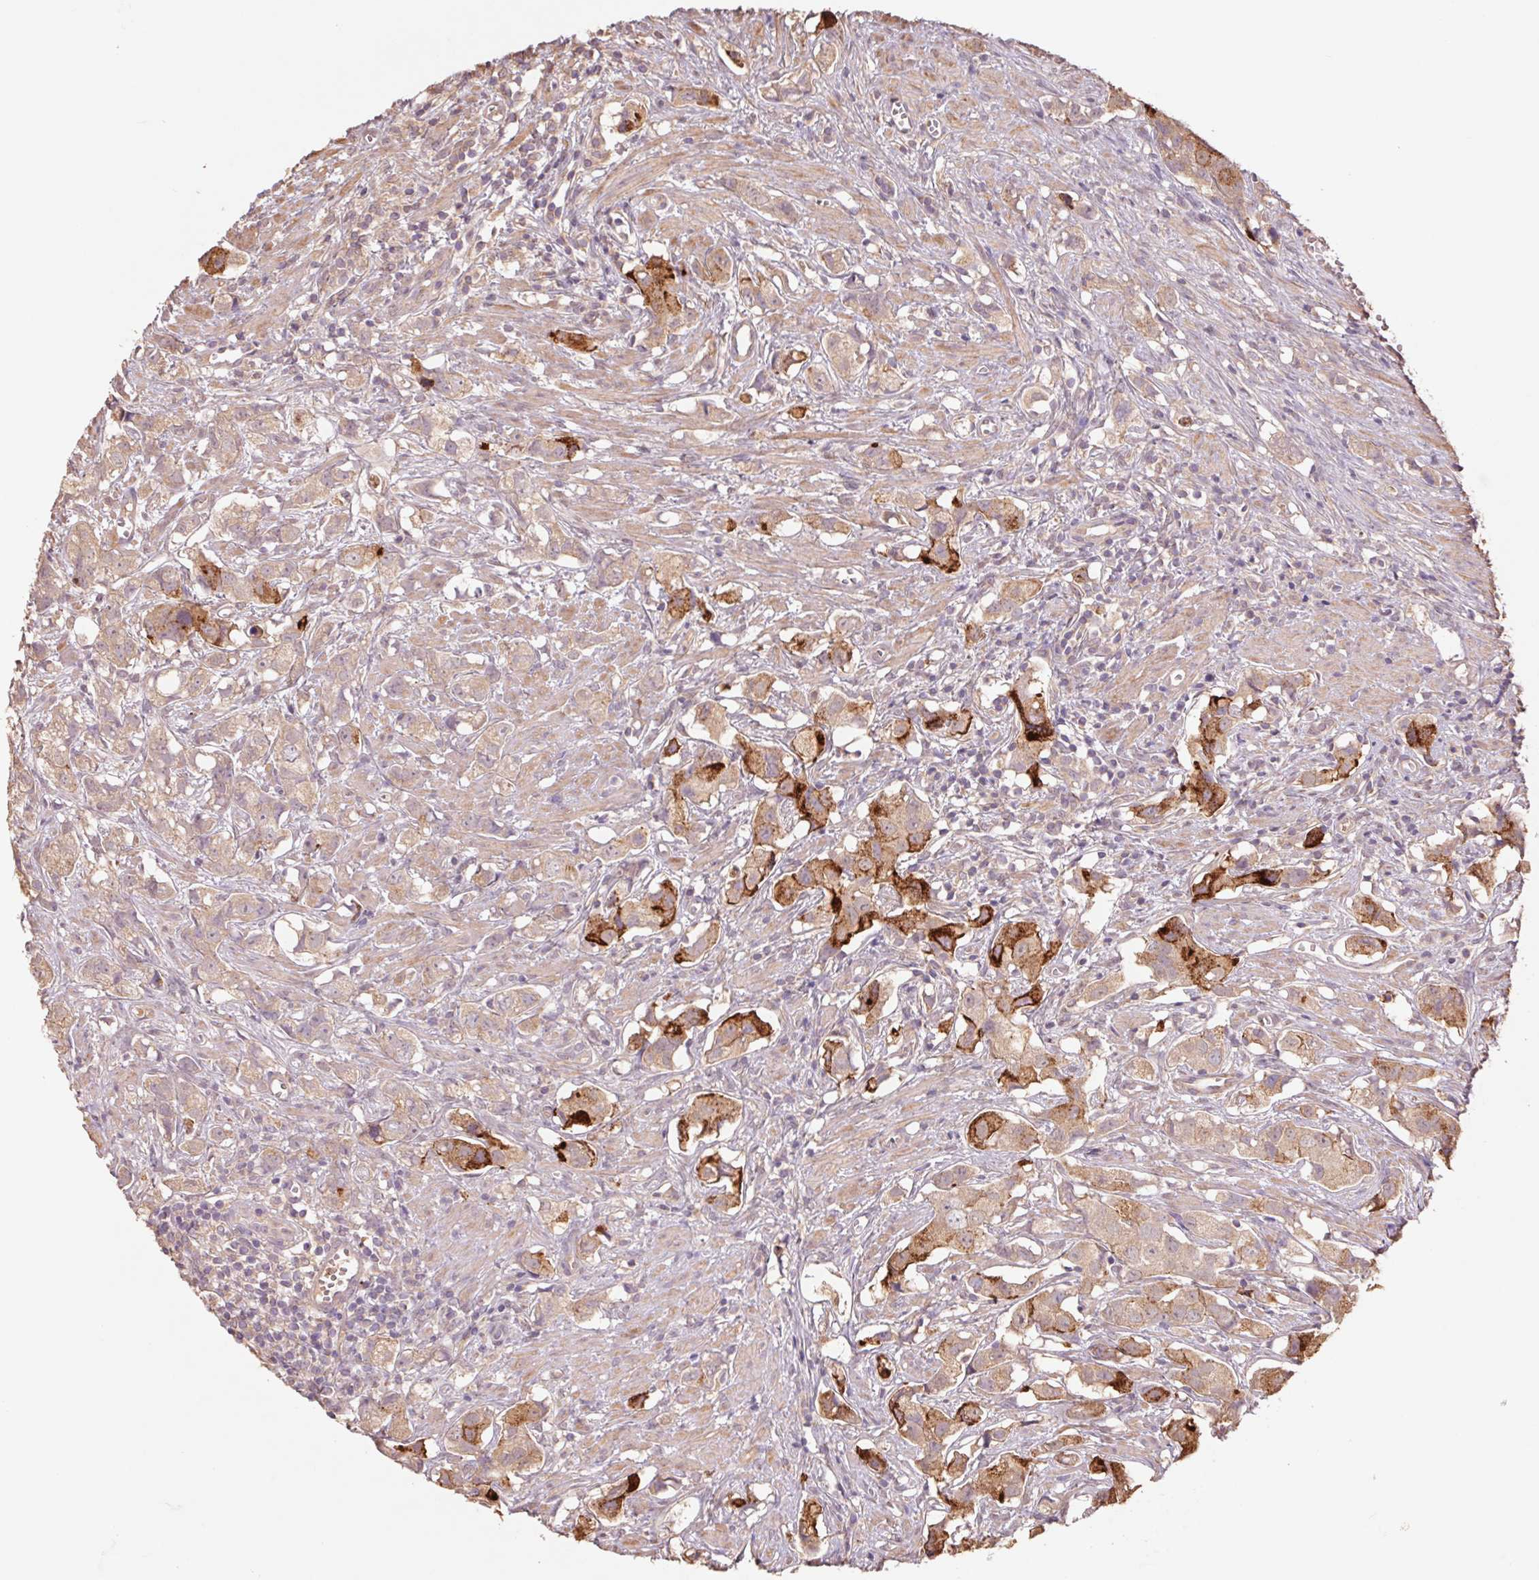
{"staining": {"intensity": "moderate", "quantity": "25%-75%", "location": "cytoplasmic/membranous"}, "tissue": "prostate cancer", "cell_type": "Tumor cells", "image_type": "cancer", "snomed": [{"axis": "morphology", "description": "Adenocarcinoma, High grade"}, {"axis": "topography", "description": "Prostate"}], "caption": "DAB (3,3'-diaminobenzidine) immunohistochemical staining of human prostate adenocarcinoma (high-grade) exhibits moderate cytoplasmic/membranous protein positivity in approximately 25%-75% of tumor cells.", "gene": "GRM2", "patient": {"sex": "male", "age": 58}}